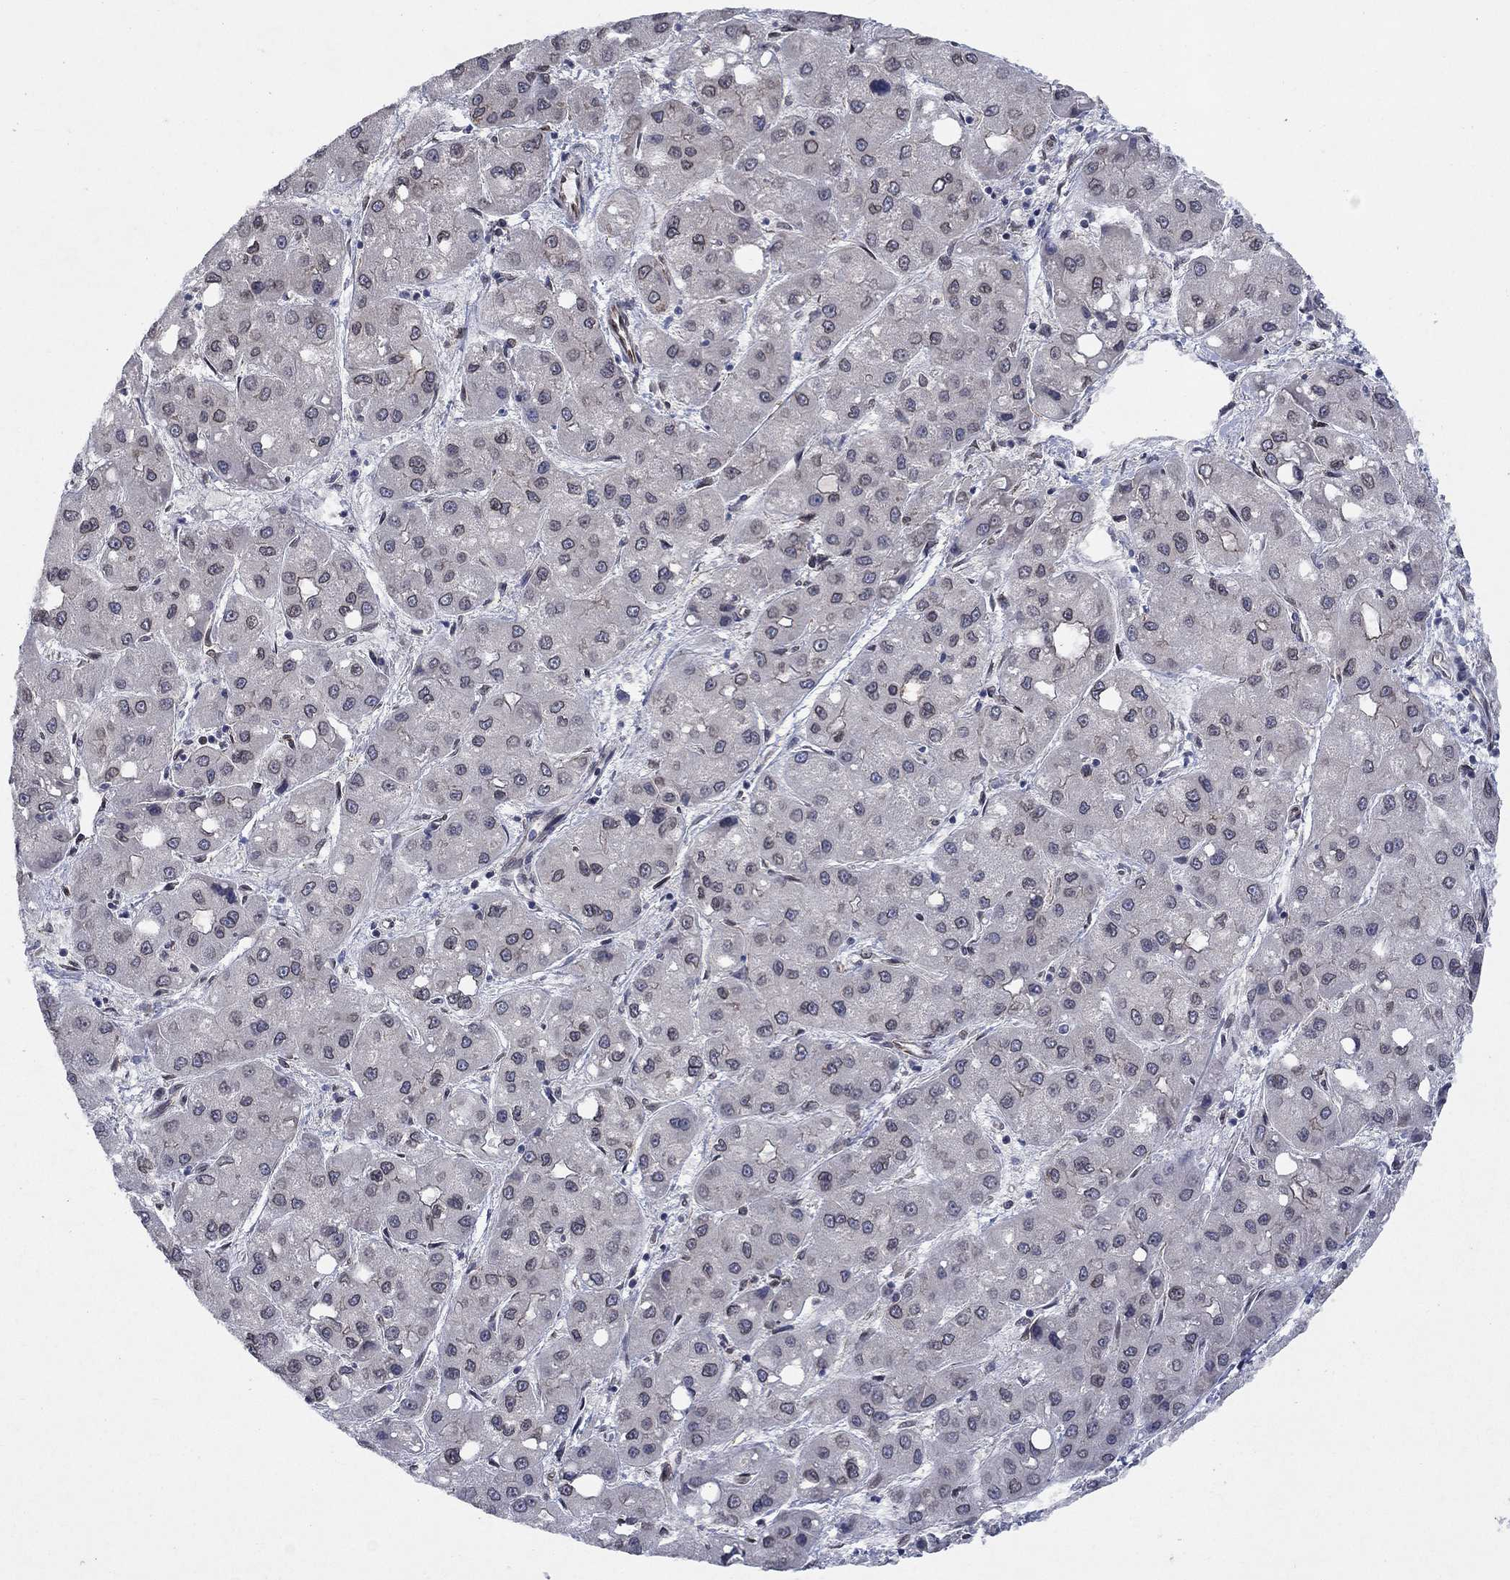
{"staining": {"intensity": "negative", "quantity": "none", "location": "none"}, "tissue": "liver cancer", "cell_type": "Tumor cells", "image_type": "cancer", "snomed": [{"axis": "morphology", "description": "Carcinoma, Hepatocellular, NOS"}, {"axis": "topography", "description": "Liver"}], "caption": "DAB (3,3'-diaminobenzidine) immunohistochemical staining of hepatocellular carcinoma (liver) reveals no significant staining in tumor cells. (IHC, brightfield microscopy, high magnification).", "gene": "EMC9", "patient": {"sex": "male", "age": 73}}